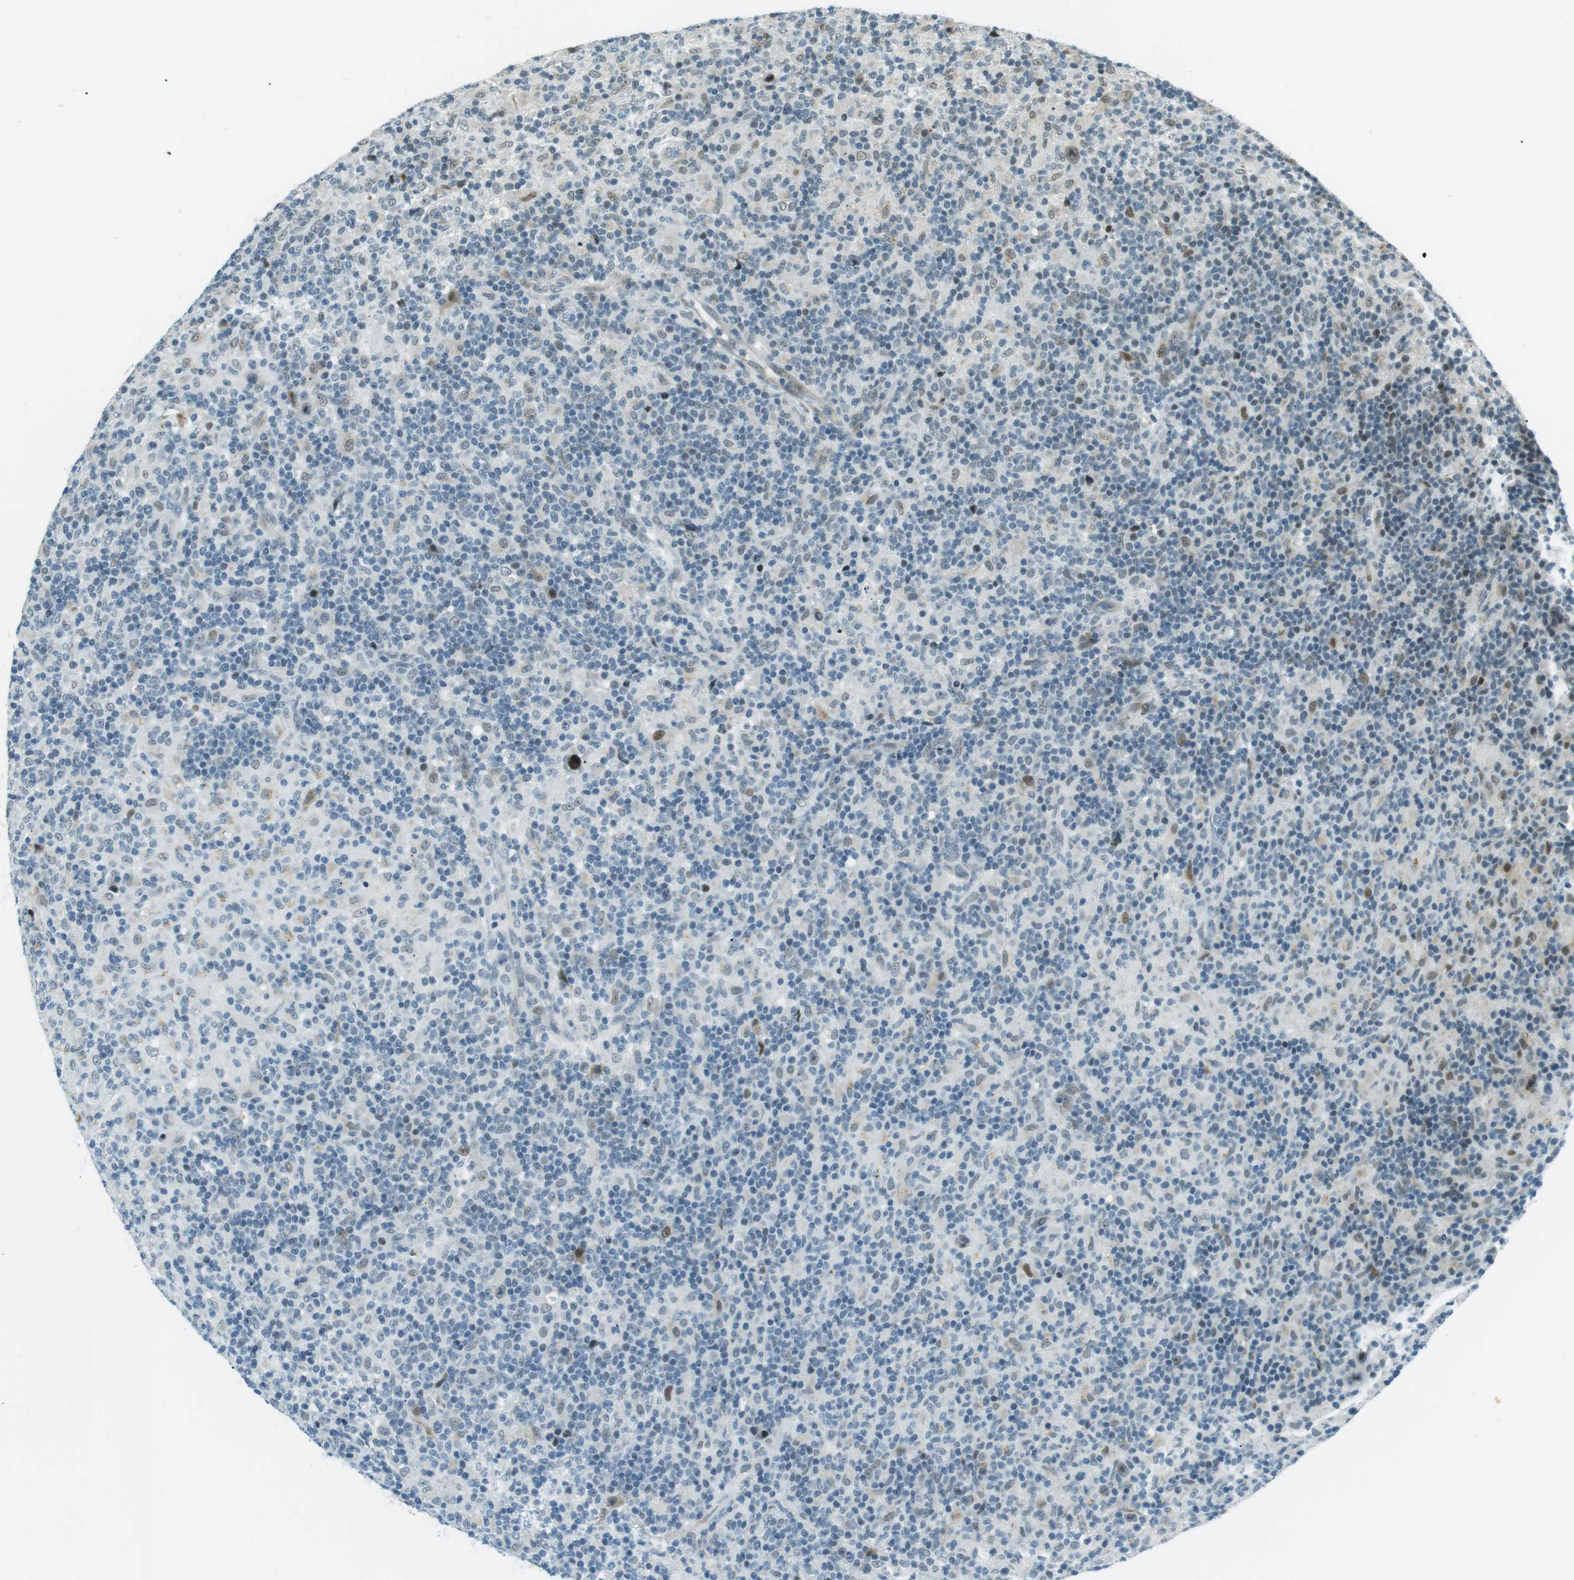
{"staining": {"intensity": "moderate", "quantity": "<25%", "location": "nuclear"}, "tissue": "lymphoma", "cell_type": "Tumor cells", "image_type": "cancer", "snomed": [{"axis": "morphology", "description": "Hodgkin's disease, NOS"}, {"axis": "topography", "description": "Lymph node"}], "caption": "This photomicrograph demonstrates IHC staining of lymphoma, with low moderate nuclear staining in about <25% of tumor cells.", "gene": "PJA1", "patient": {"sex": "male", "age": 70}}